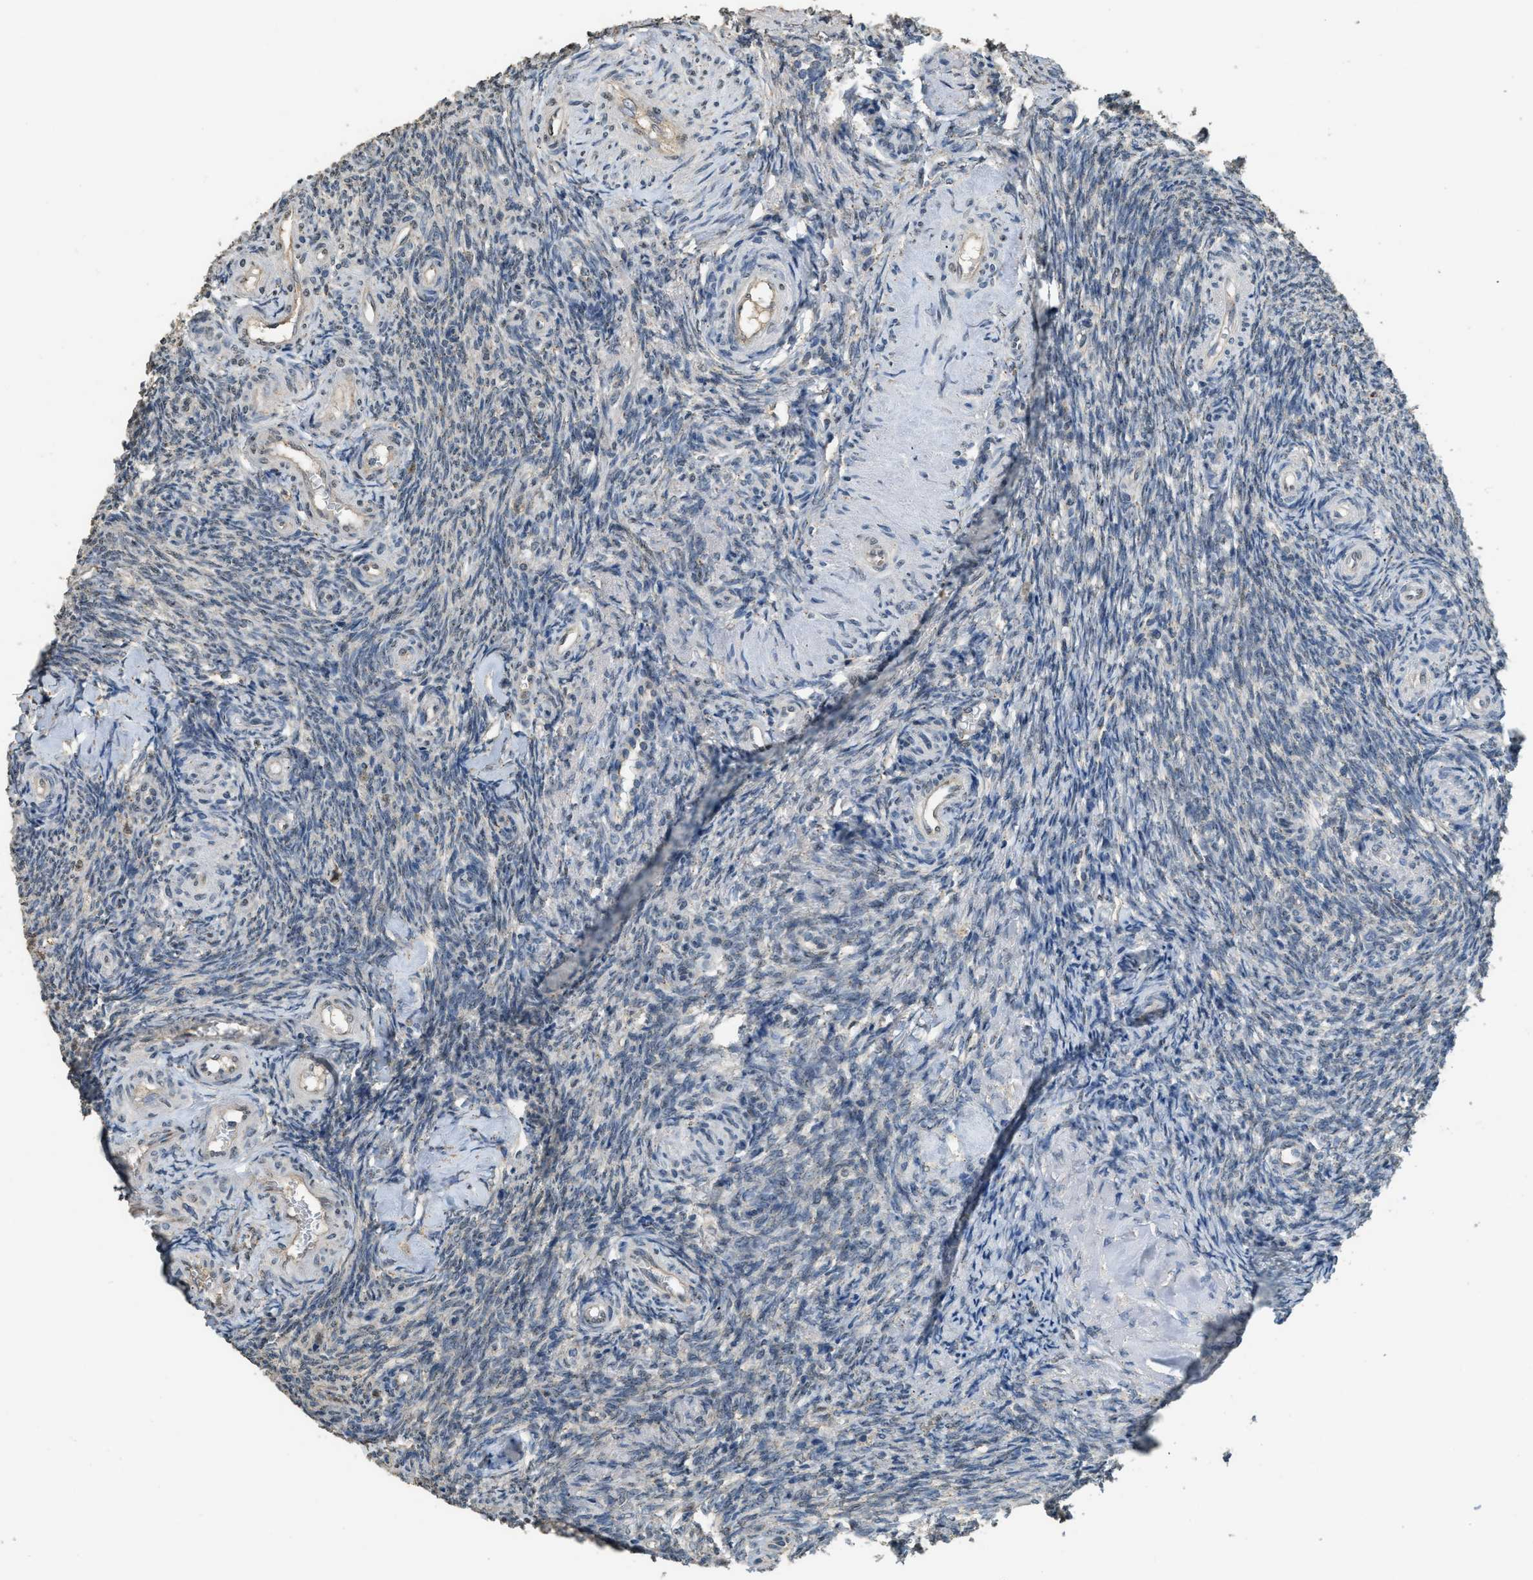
{"staining": {"intensity": "negative", "quantity": "none", "location": "none"}, "tissue": "ovary", "cell_type": "Ovarian stroma cells", "image_type": "normal", "snomed": [{"axis": "morphology", "description": "Normal tissue, NOS"}, {"axis": "topography", "description": "Ovary"}], "caption": "Ovary stained for a protein using IHC displays no positivity ovarian stroma cells.", "gene": "IPO7", "patient": {"sex": "female", "age": 41}}